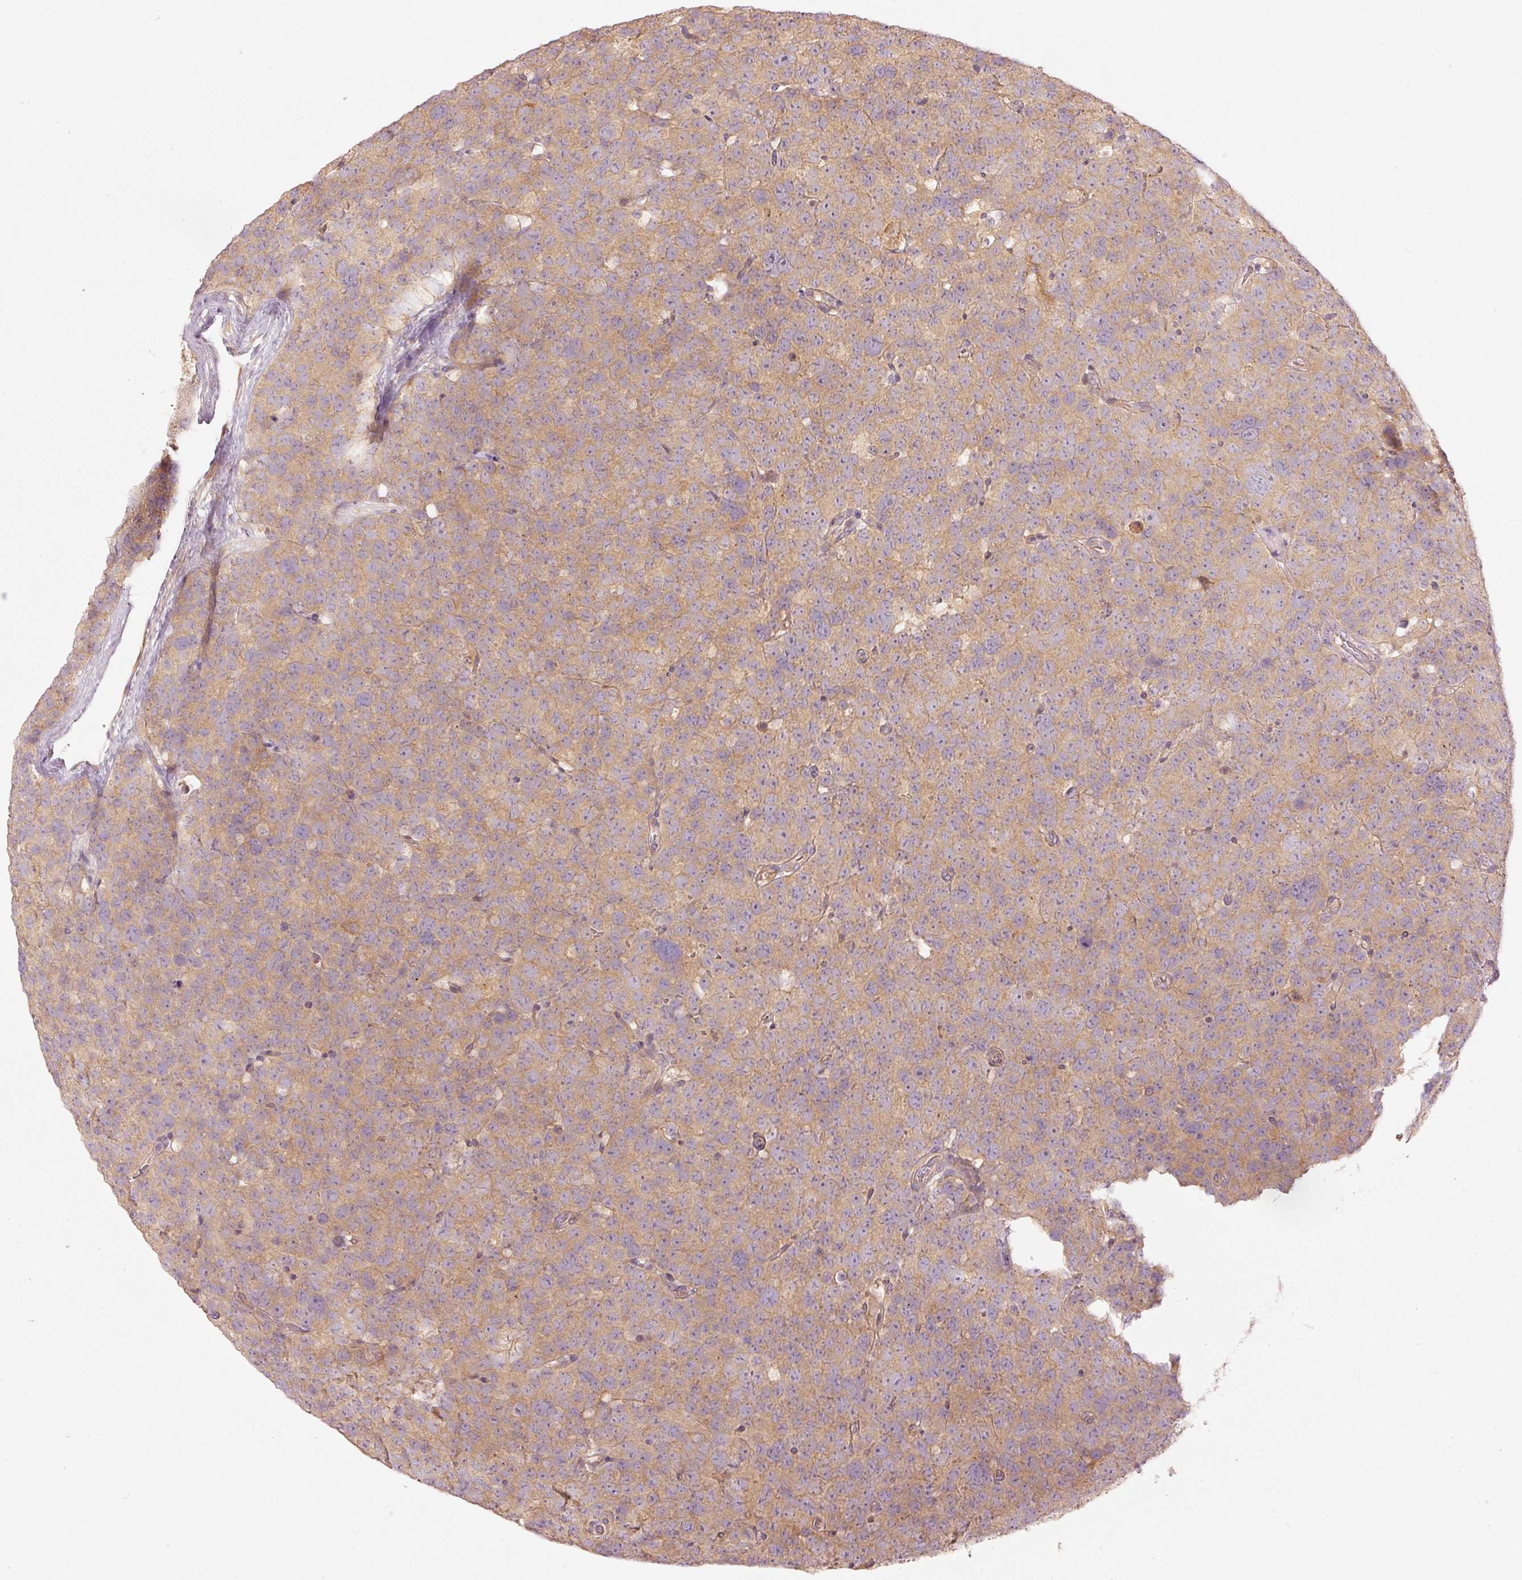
{"staining": {"intensity": "moderate", "quantity": ">75%", "location": "cytoplasmic/membranous"}, "tissue": "testis cancer", "cell_type": "Tumor cells", "image_type": "cancer", "snomed": [{"axis": "morphology", "description": "Seminoma, NOS"}, {"axis": "topography", "description": "Testis"}], "caption": "The immunohistochemical stain shows moderate cytoplasmic/membranous positivity in tumor cells of testis cancer tissue.", "gene": "MAP10", "patient": {"sex": "male", "age": 71}}